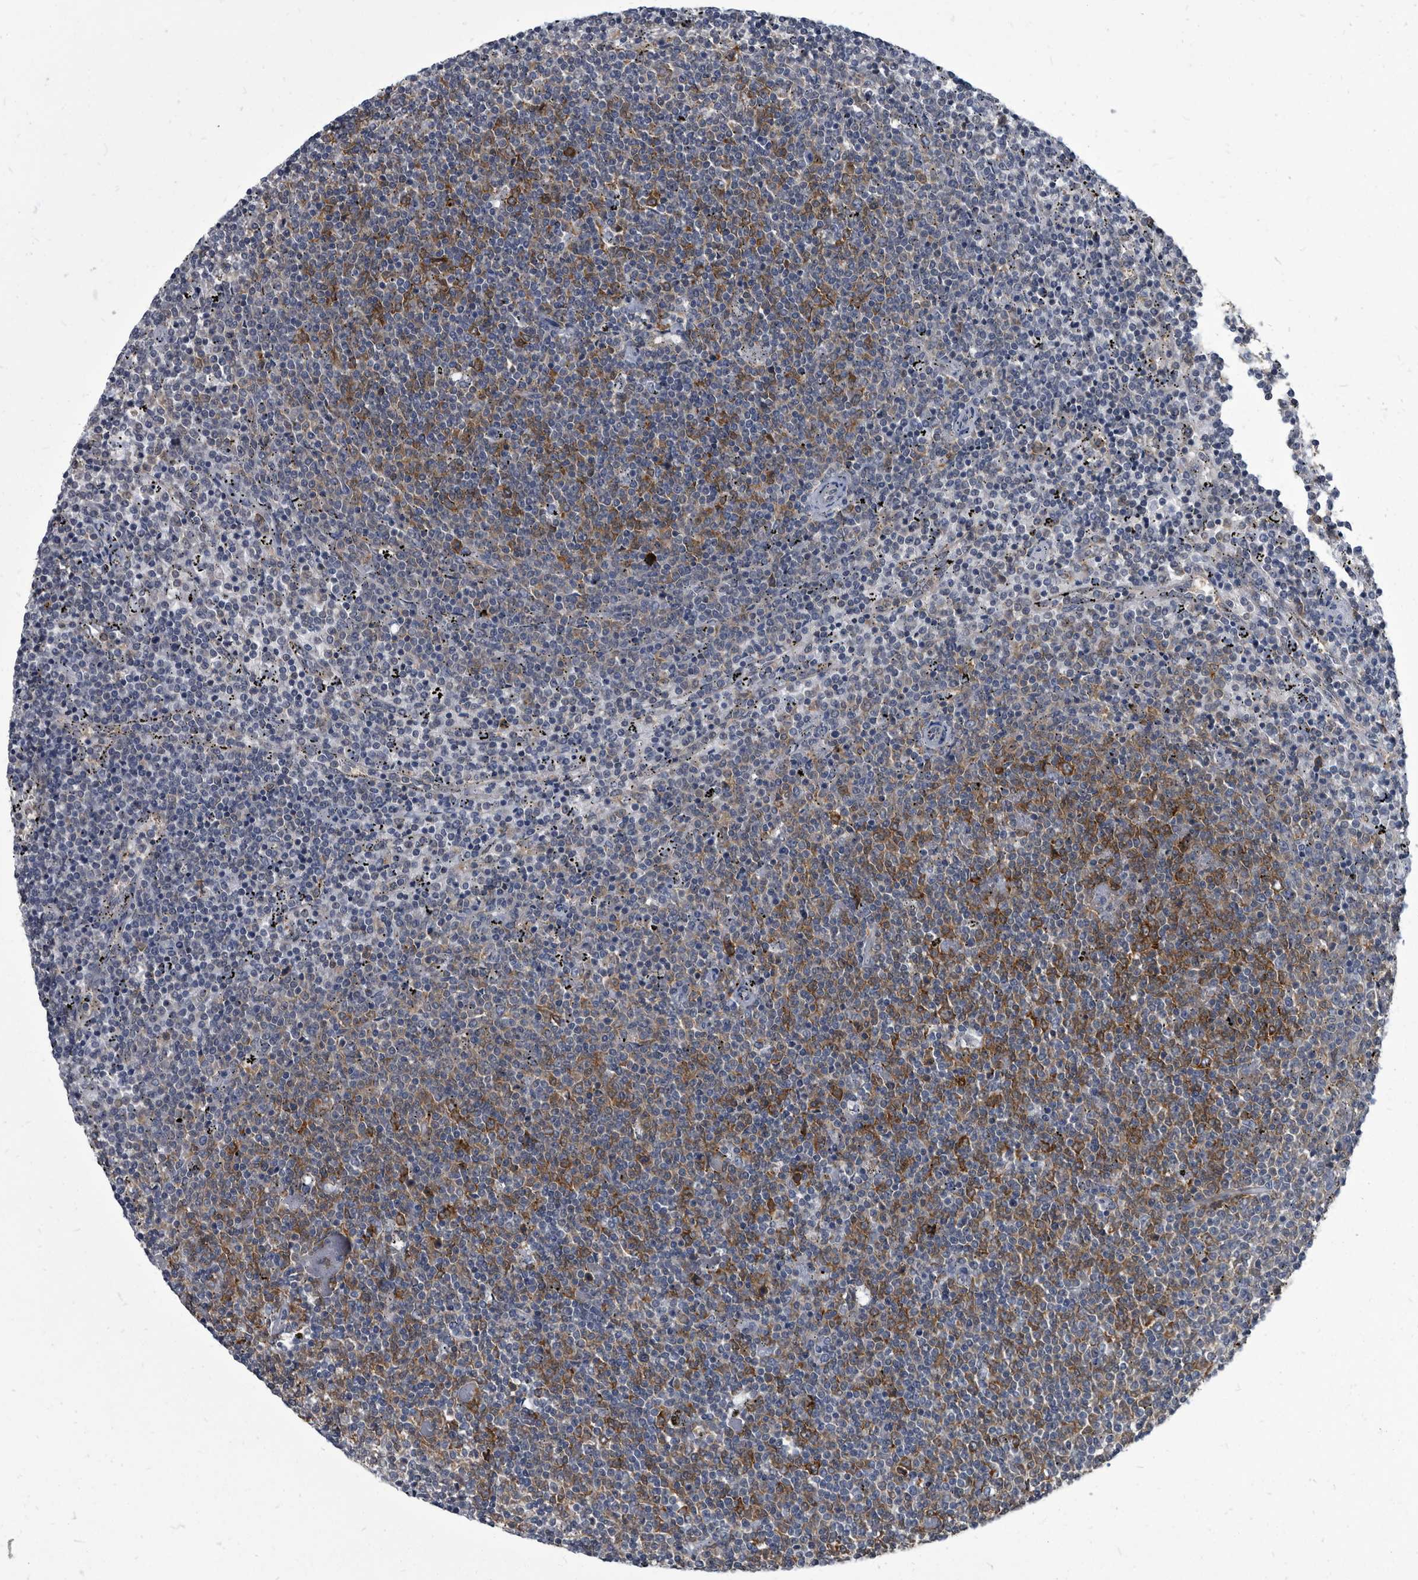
{"staining": {"intensity": "moderate", "quantity": "25%-75%", "location": "cytoplasmic/membranous"}, "tissue": "lymphoma", "cell_type": "Tumor cells", "image_type": "cancer", "snomed": [{"axis": "morphology", "description": "Malignant lymphoma, non-Hodgkin's type, Low grade"}, {"axis": "topography", "description": "Spleen"}], "caption": "Protein staining by immunohistochemistry exhibits moderate cytoplasmic/membranous expression in approximately 25%-75% of tumor cells in lymphoma.", "gene": "CDV3", "patient": {"sex": "female", "age": 50}}